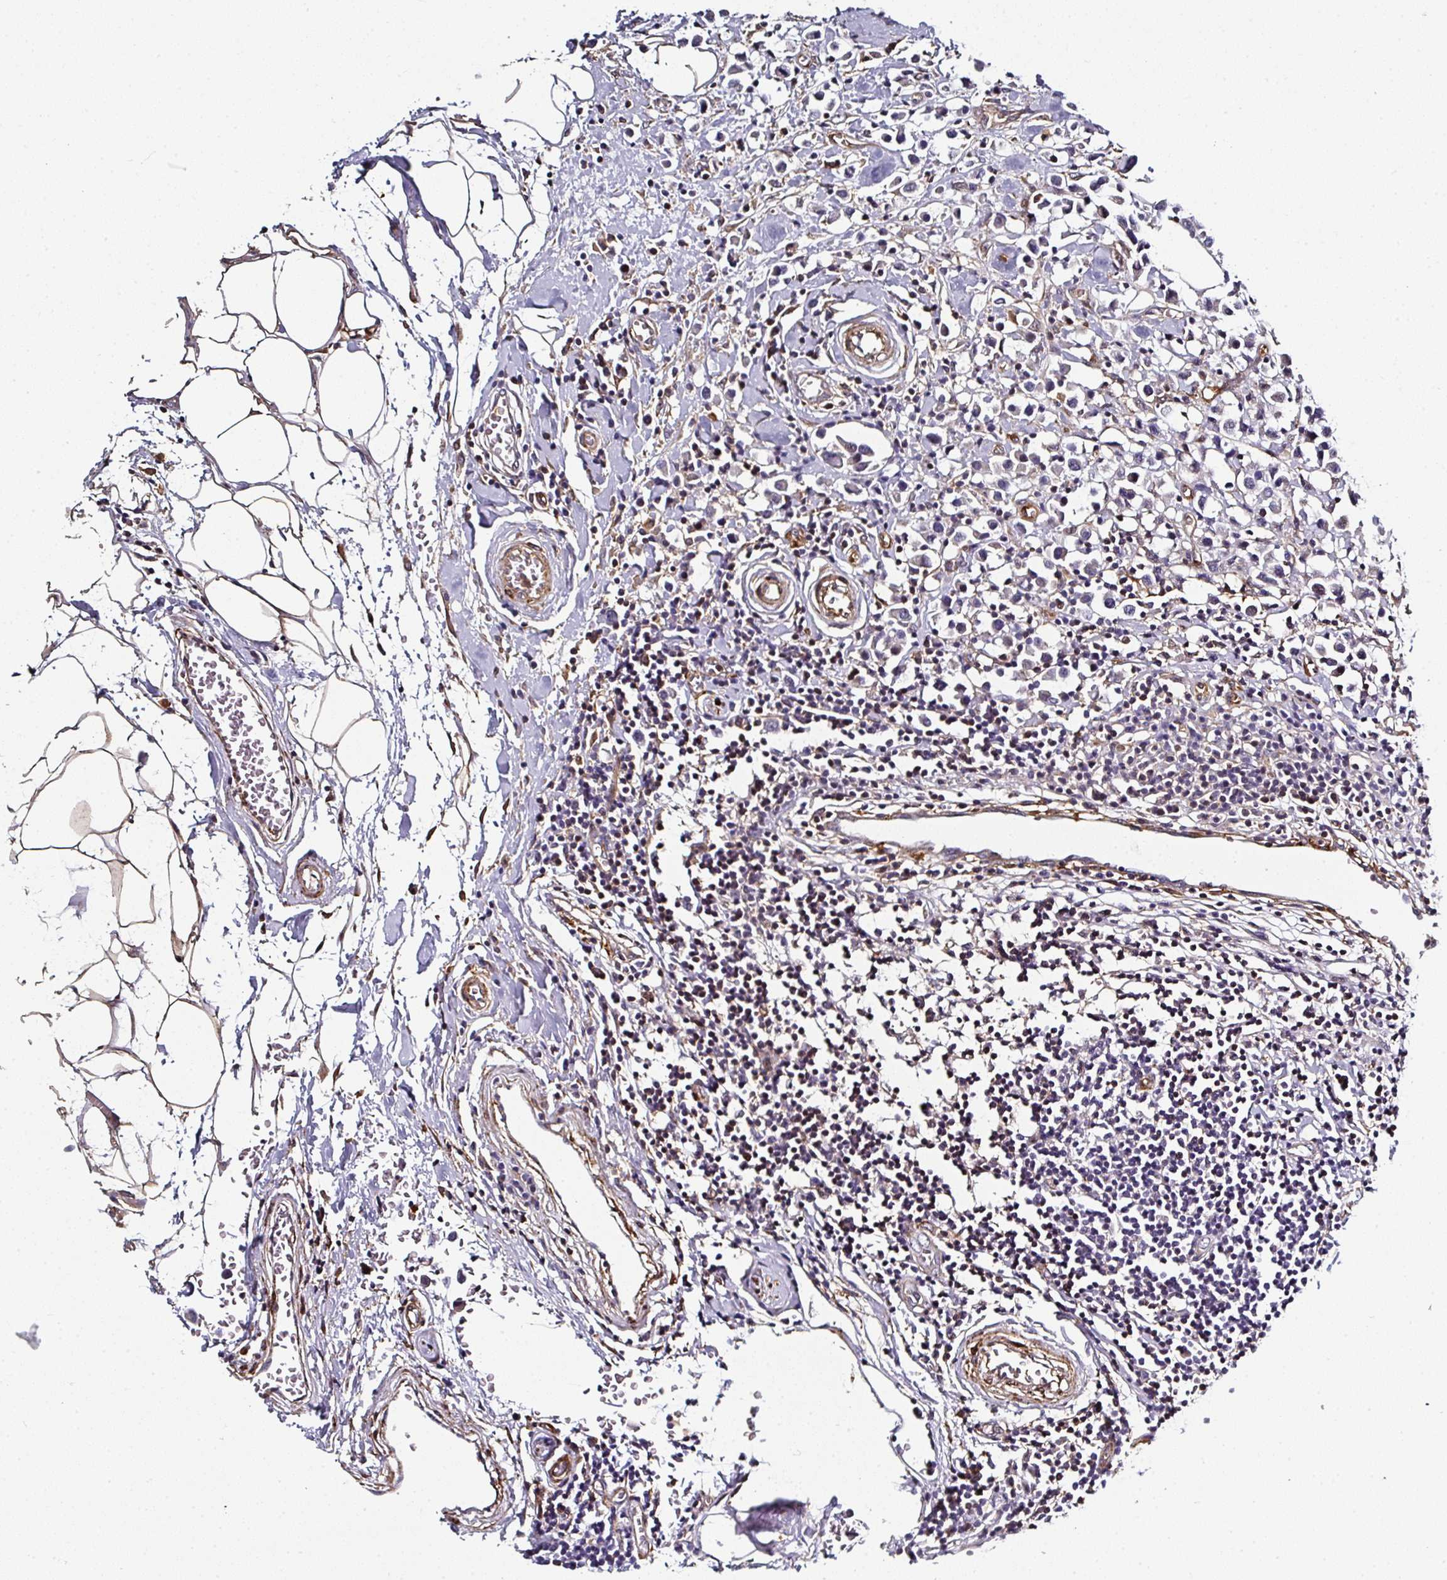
{"staining": {"intensity": "negative", "quantity": "none", "location": "none"}, "tissue": "breast cancer", "cell_type": "Tumor cells", "image_type": "cancer", "snomed": [{"axis": "morphology", "description": "Duct carcinoma"}, {"axis": "topography", "description": "Breast"}], "caption": "This is an IHC micrograph of infiltrating ductal carcinoma (breast). There is no expression in tumor cells.", "gene": "BEND5", "patient": {"sex": "female", "age": 61}}